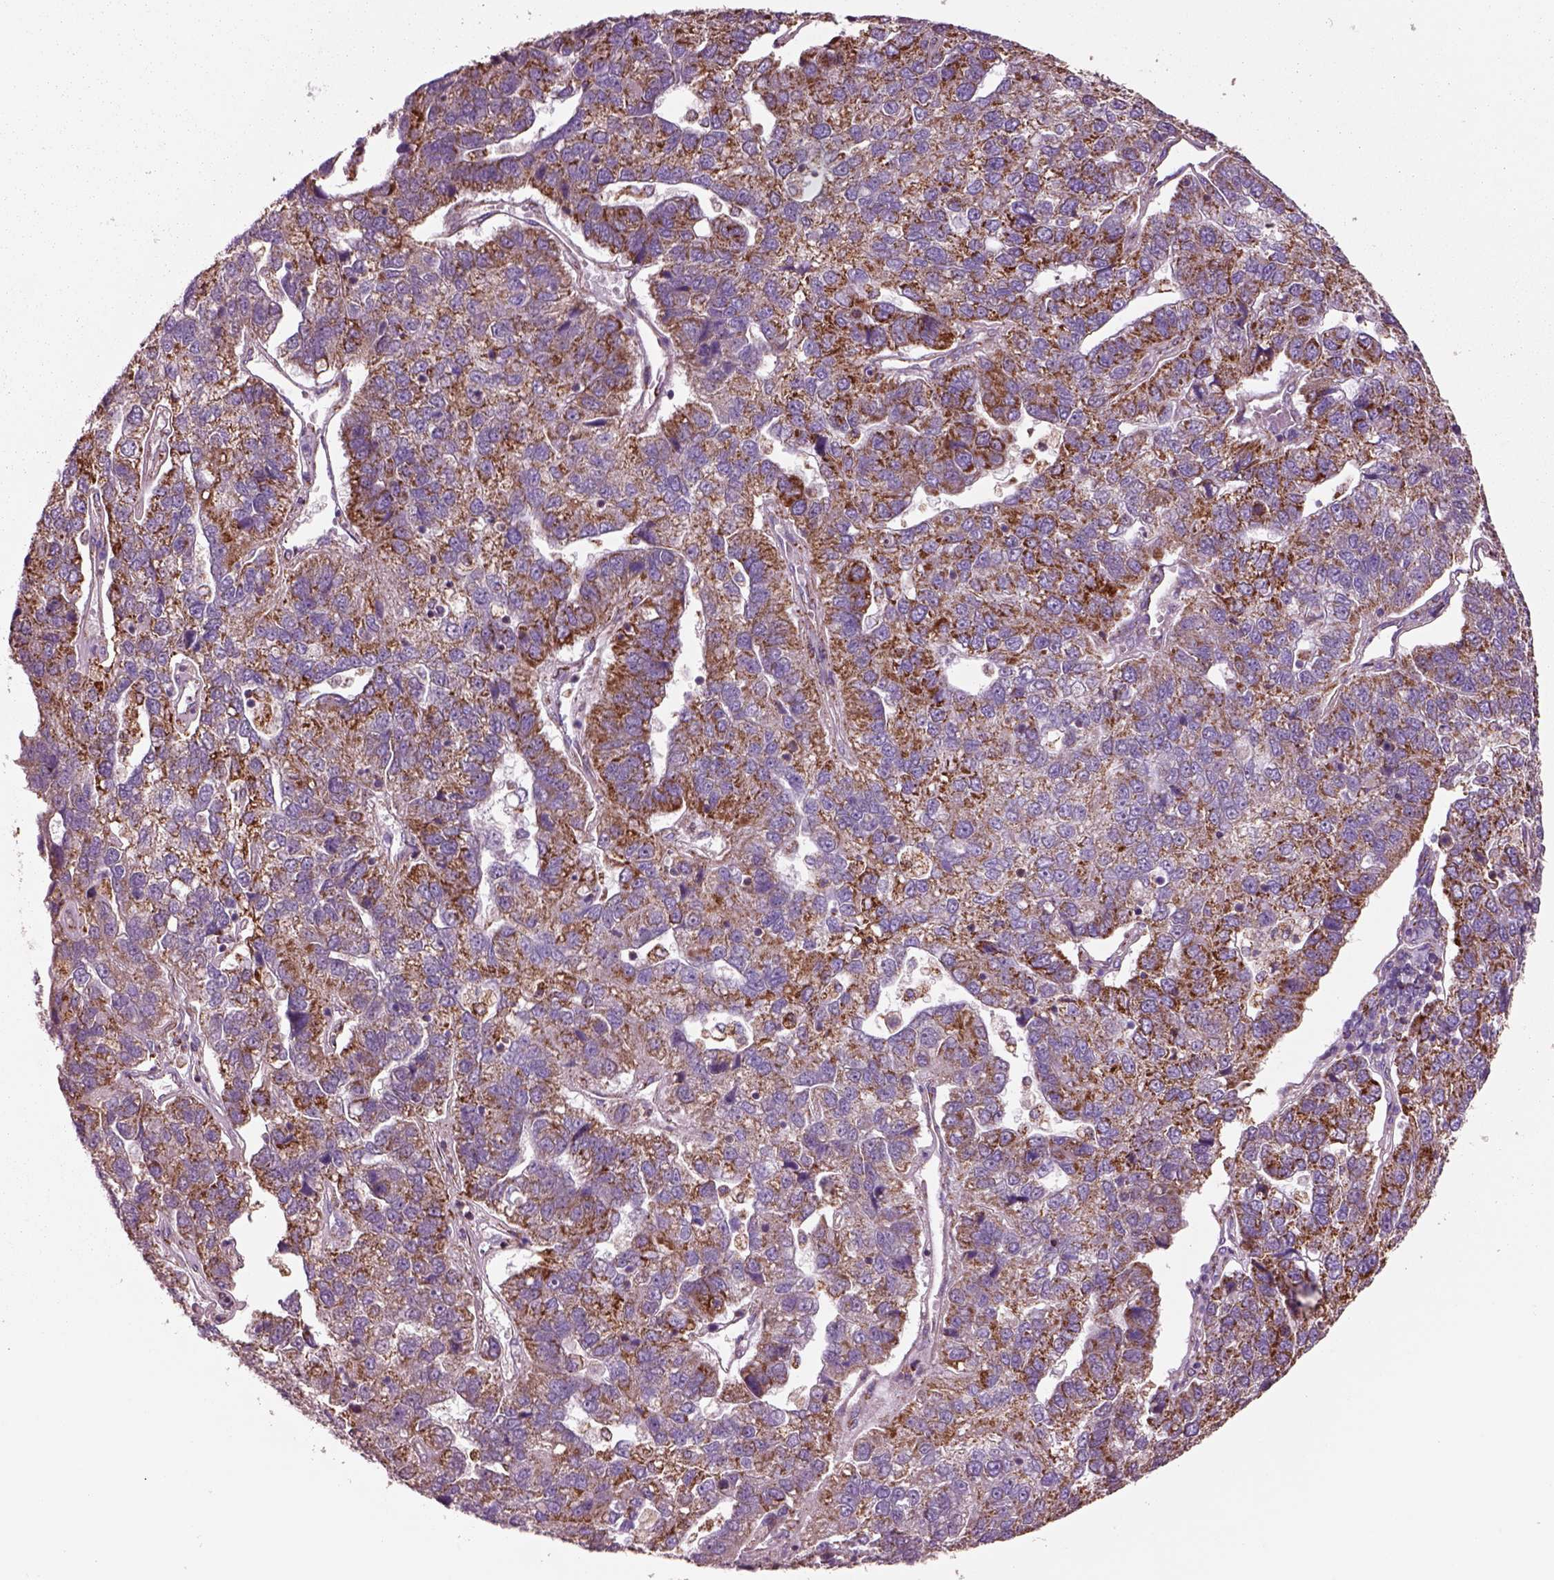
{"staining": {"intensity": "strong", "quantity": ">75%", "location": "cytoplasmic/membranous"}, "tissue": "pancreatic cancer", "cell_type": "Tumor cells", "image_type": "cancer", "snomed": [{"axis": "morphology", "description": "Adenocarcinoma, NOS"}, {"axis": "topography", "description": "Pancreas"}], "caption": "Pancreatic cancer (adenocarcinoma) stained with DAB (3,3'-diaminobenzidine) immunohistochemistry (IHC) displays high levels of strong cytoplasmic/membranous positivity in about >75% of tumor cells.", "gene": "SLC25A24", "patient": {"sex": "female", "age": 61}}